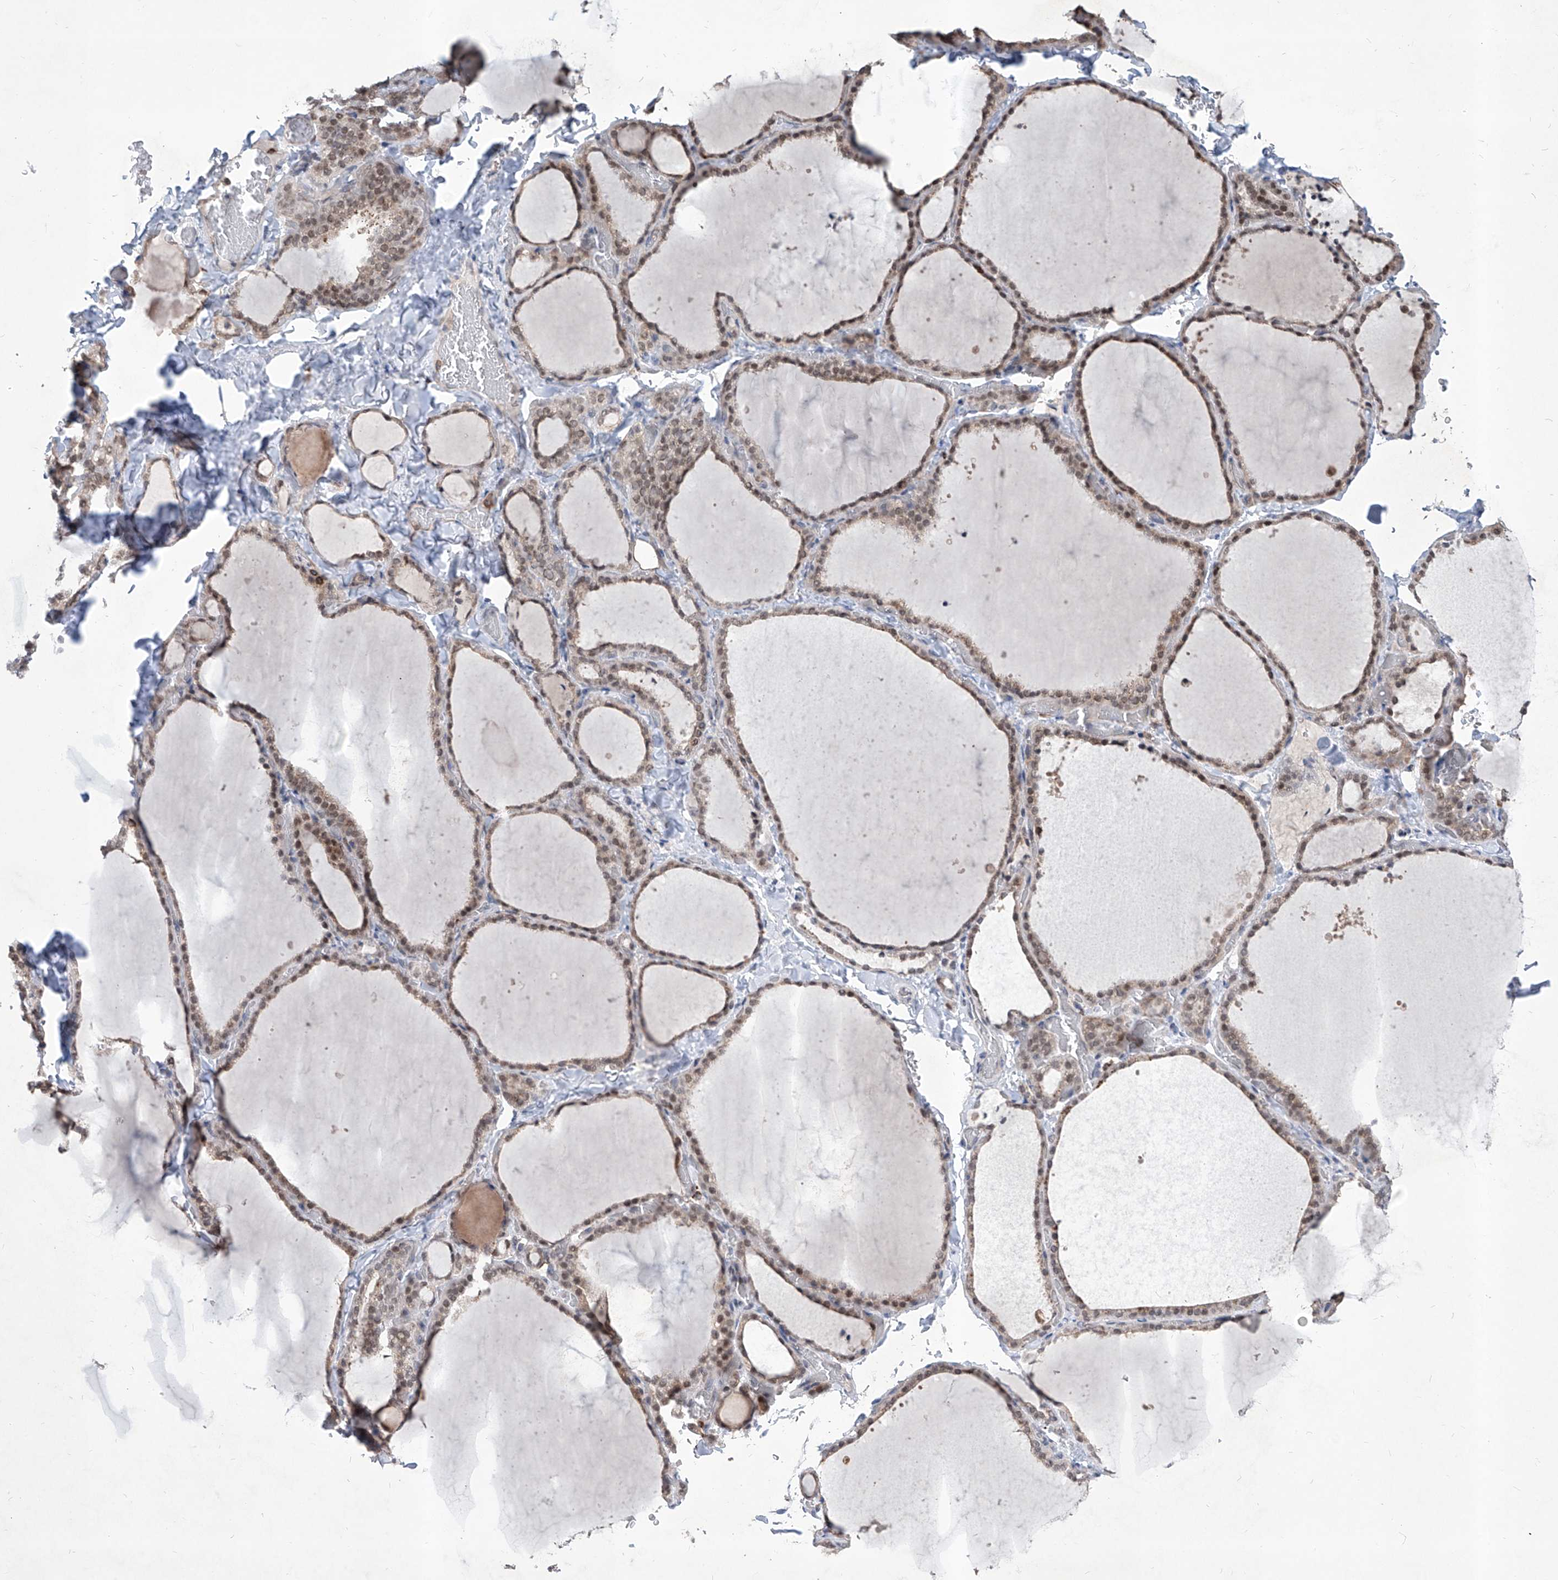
{"staining": {"intensity": "moderate", "quantity": ">75%", "location": "nuclear"}, "tissue": "thyroid gland", "cell_type": "Glandular cells", "image_type": "normal", "snomed": [{"axis": "morphology", "description": "Normal tissue, NOS"}, {"axis": "topography", "description": "Thyroid gland"}], "caption": "Immunohistochemical staining of benign thyroid gland reveals moderate nuclear protein positivity in about >75% of glandular cells.", "gene": "ZBTB48", "patient": {"sex": "female", "age": 22}}